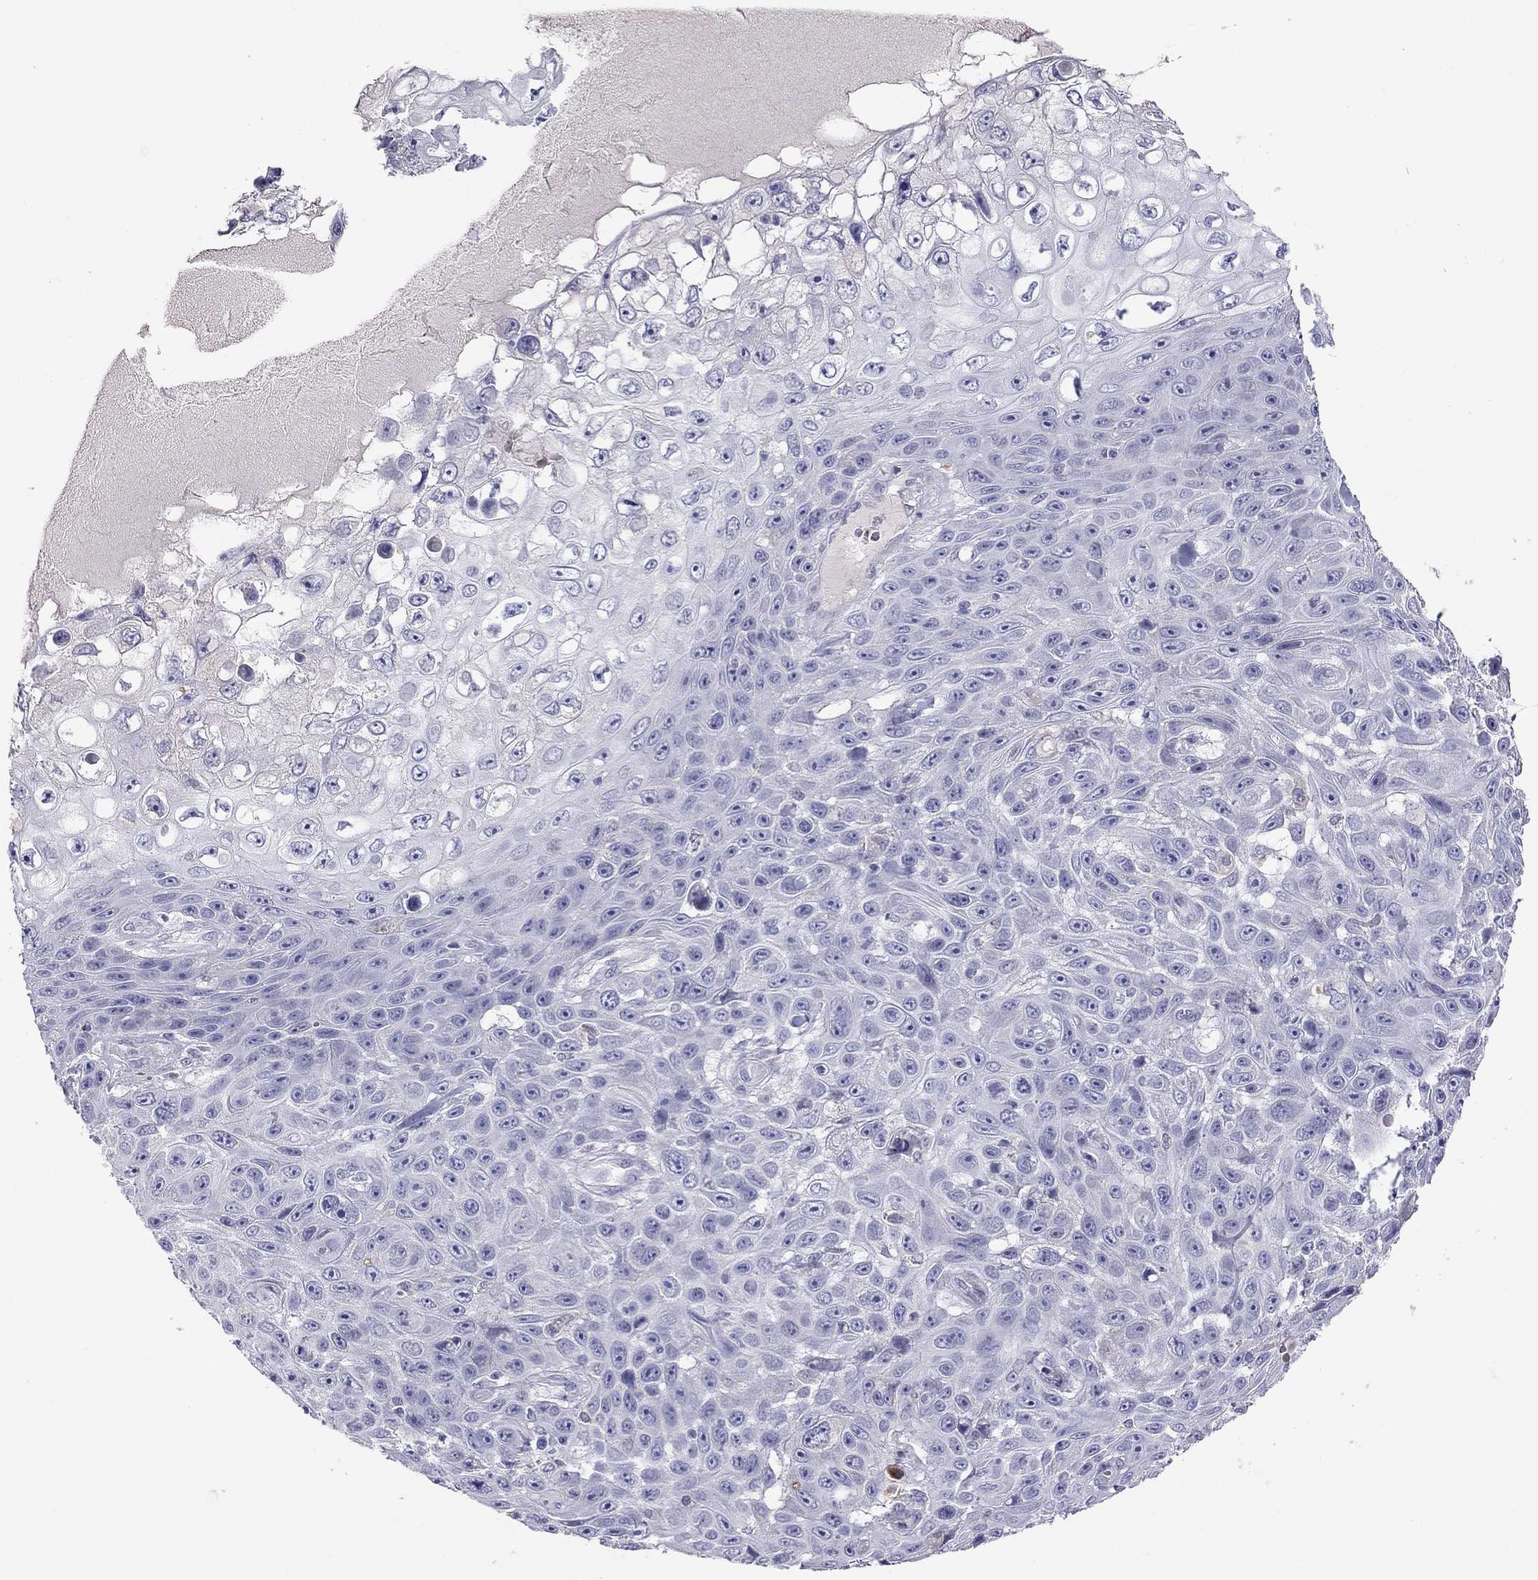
{"staining": {"intensity": "negative", "quantity": "none", "location": "none"}, "tissue": "skin cancer", "cell_type": "Tumor cells", "image_type": "cancer", "snomed": [{"axis": "morphology", "description": "Squamous cell carcinoma, NOS"}, {"axis": "topography", "description": "Skin"}], "caption": "This photomicrograph is of skin cancer (squamous cell carcinoma) stained with IHC to label a protein in brown with the nuclei are counter-stained blue. There is no positivity in tumor cells. The staining was performed using DAB (3,3'-diaminobenzidine) to visualize the protein expression in brown, while the nuclei were stained in blue with hematoxylin (Magnification: 20x).", "gene": "STAR", "patient": {"sex": "male", "age": 82}}